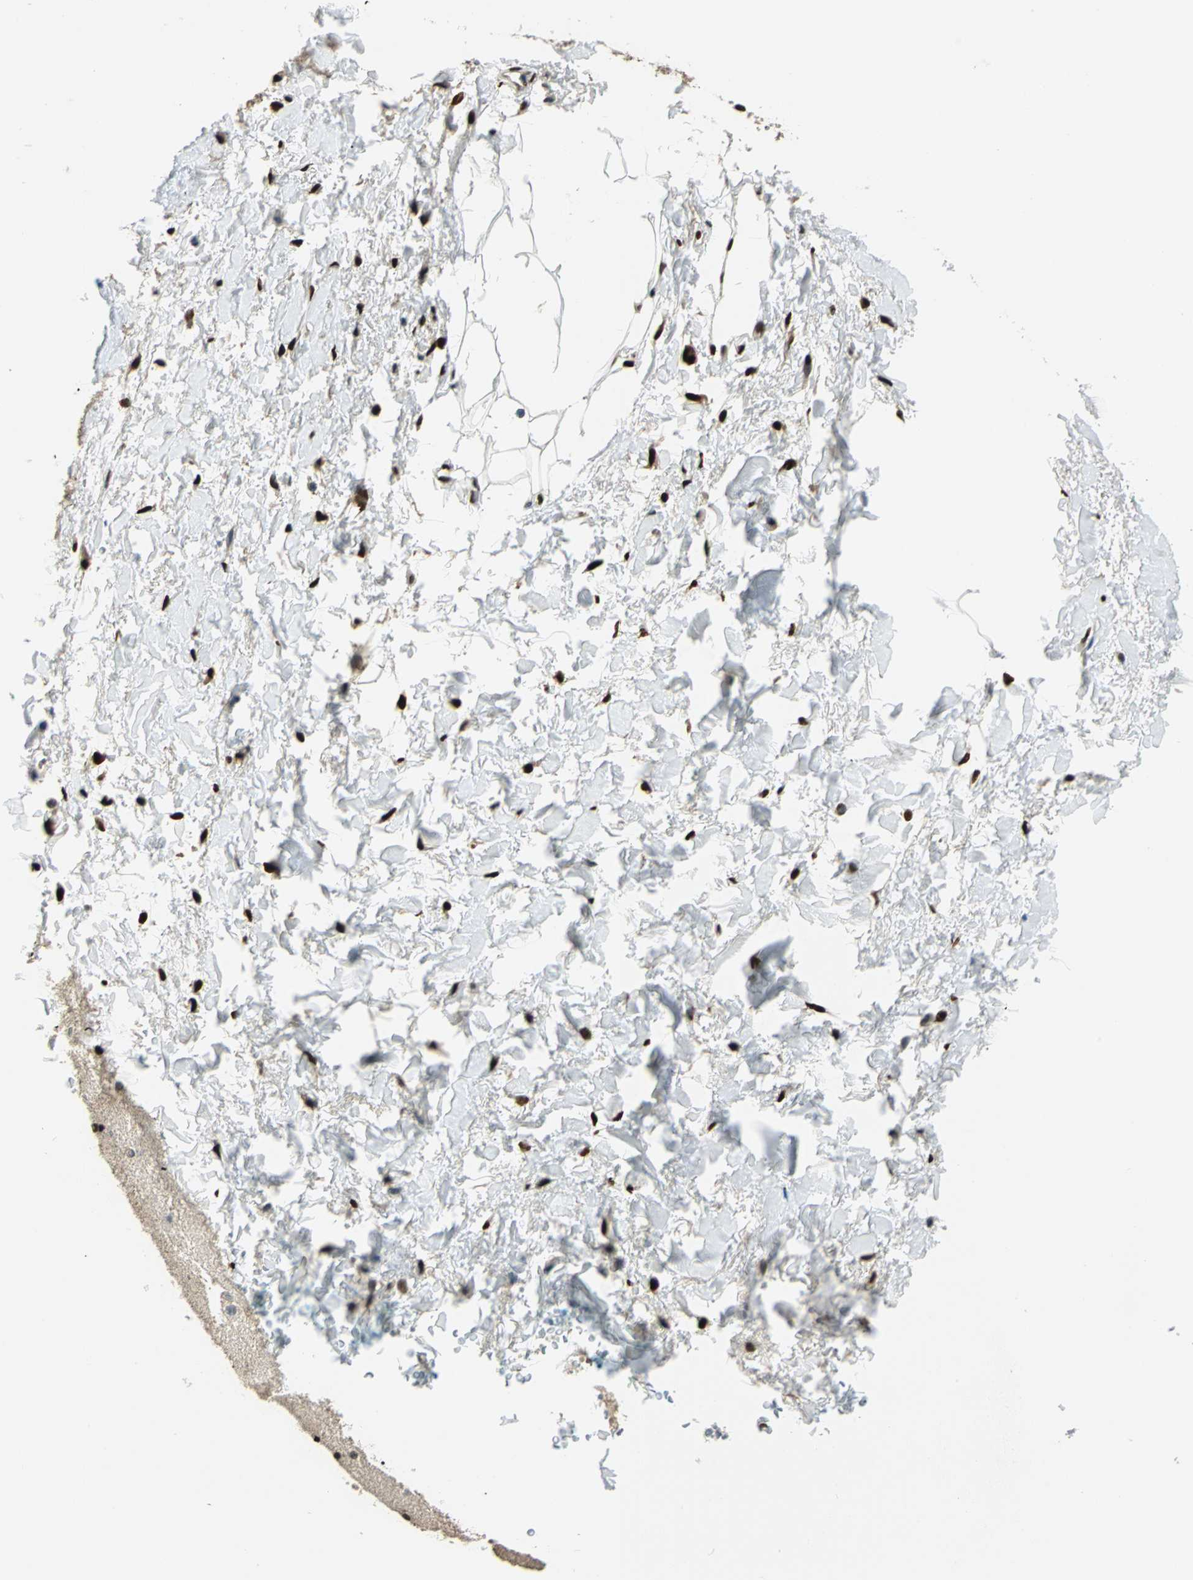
{"staining": {"intensity": "strong", "quantity": ">75%", "location": "nuclear"}, "tissue": "adipose tissue", "cell_type": "Adipocytes", "image_type": "normal", "snomed": [{"axis": "morphology", "description": "Normal tissue, NOS"}, {"axis": "topography", "description": "Soft tissue"}, {"axis": "topography", "description": "Peripheral nerve tissue"}], "caption": "Benign adipose tissue was stained to show a protein in brown. There is high levels of strong nuclear positivity in about >75% of adipocytes. (brown staining indicates protein expression, while blue staining denotes nuclei).", "gene": "NFIA", "patient": {"sex": "female", "age": 71}}